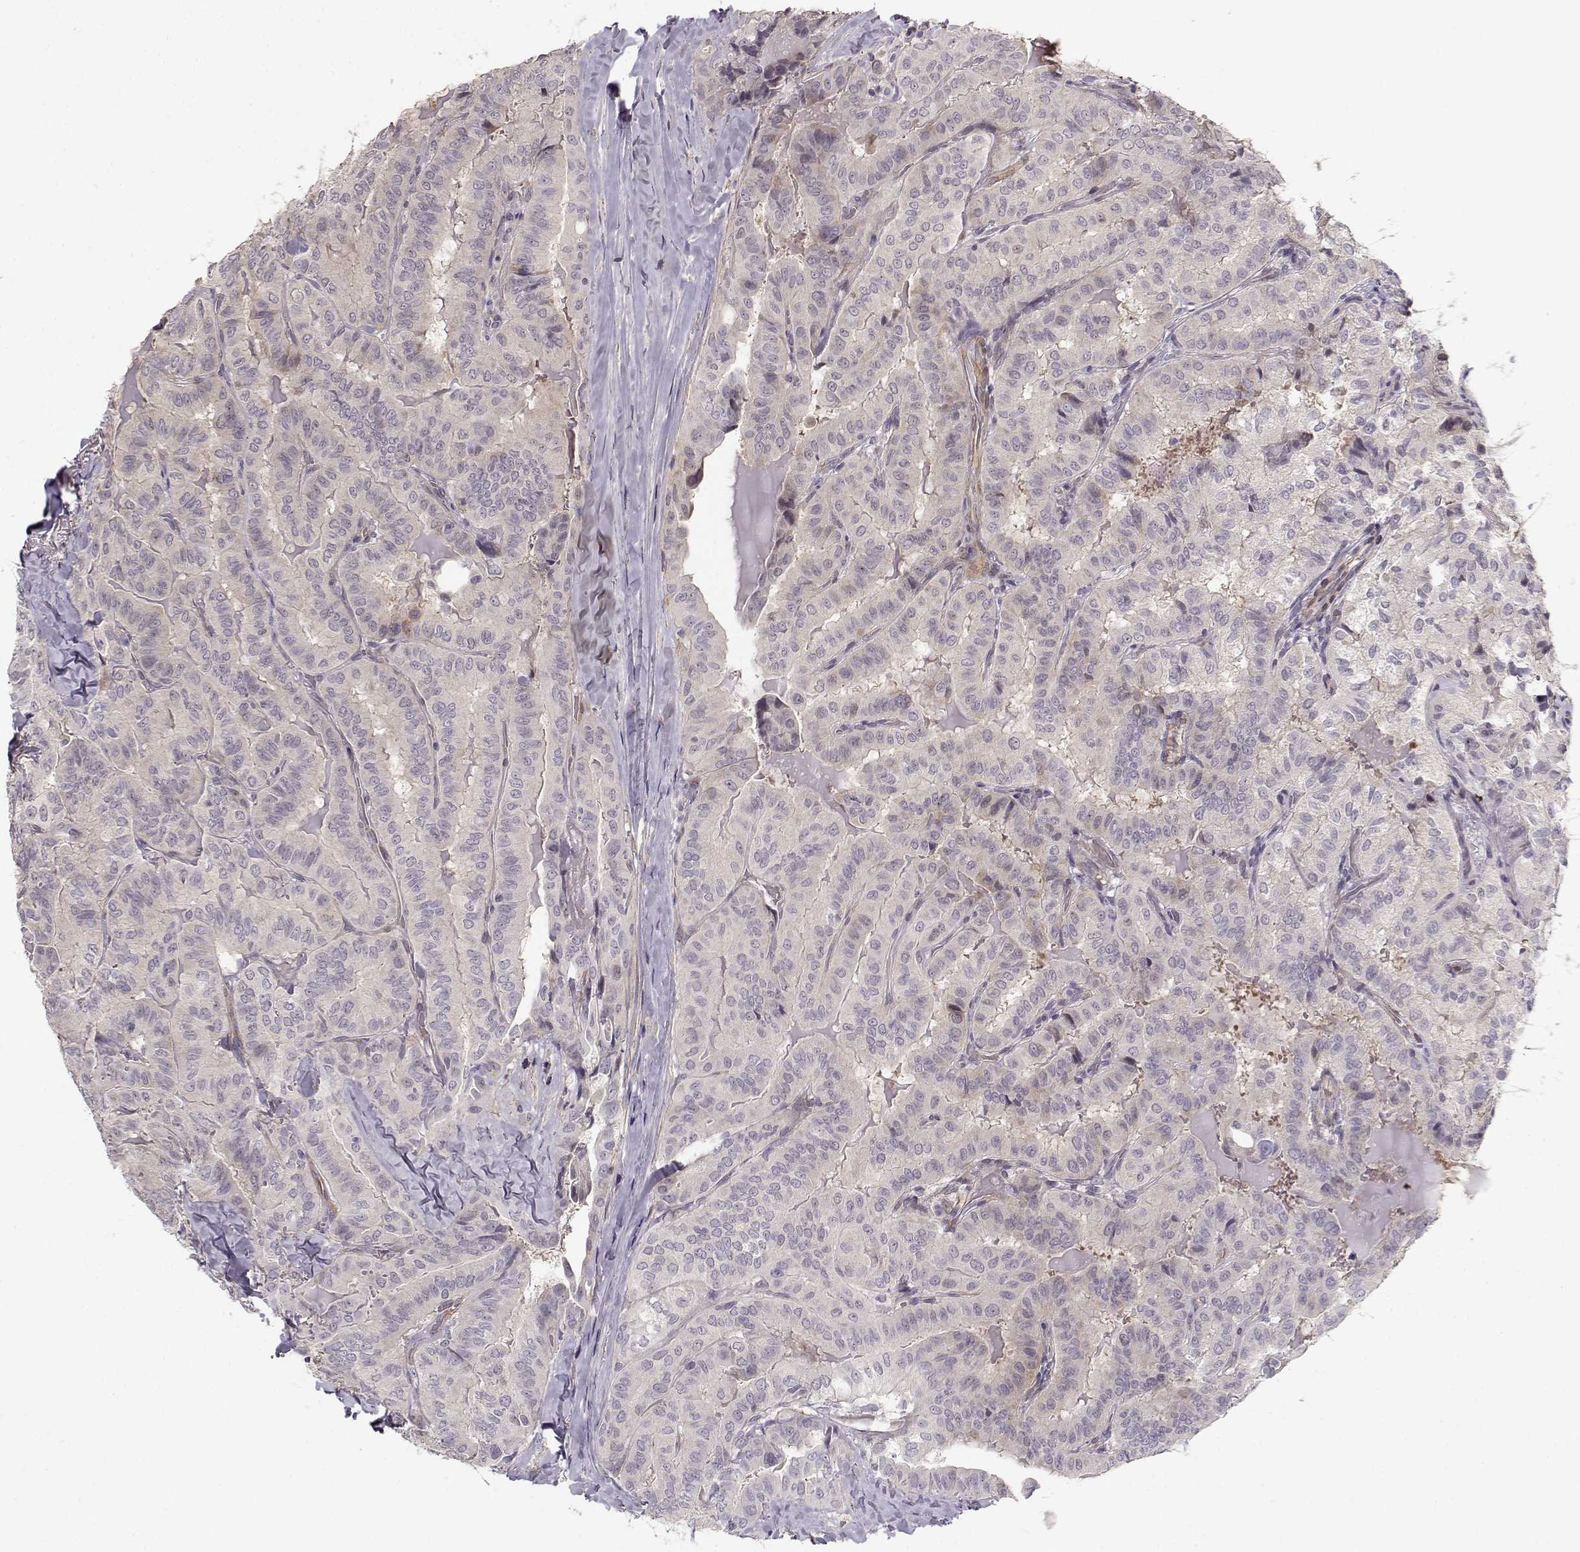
{"staining": {"intensity": "negative", "quantity": "none", "location": "none"}, "tissue": "thyroid cancer", "cell_type": "Tumor cells", "image_type": "cancer", "snomed": [{"axis": "morphology", "description": "Papillary adenocarcinoma, NOS"}, {"axis": "topography", "description": "Thyroid gland"}], "caption": "A high-resolution image shows IHC staining of thyroid cancer, which demonstrates no significant staining in tumor cells. (Brightfield microscopy of DAB (3,3'-diaminobenzidine) immunohistochemistry at high magnification).", "gene": "RGS9BP", "patient": {"sex": "female", "age": 68}}